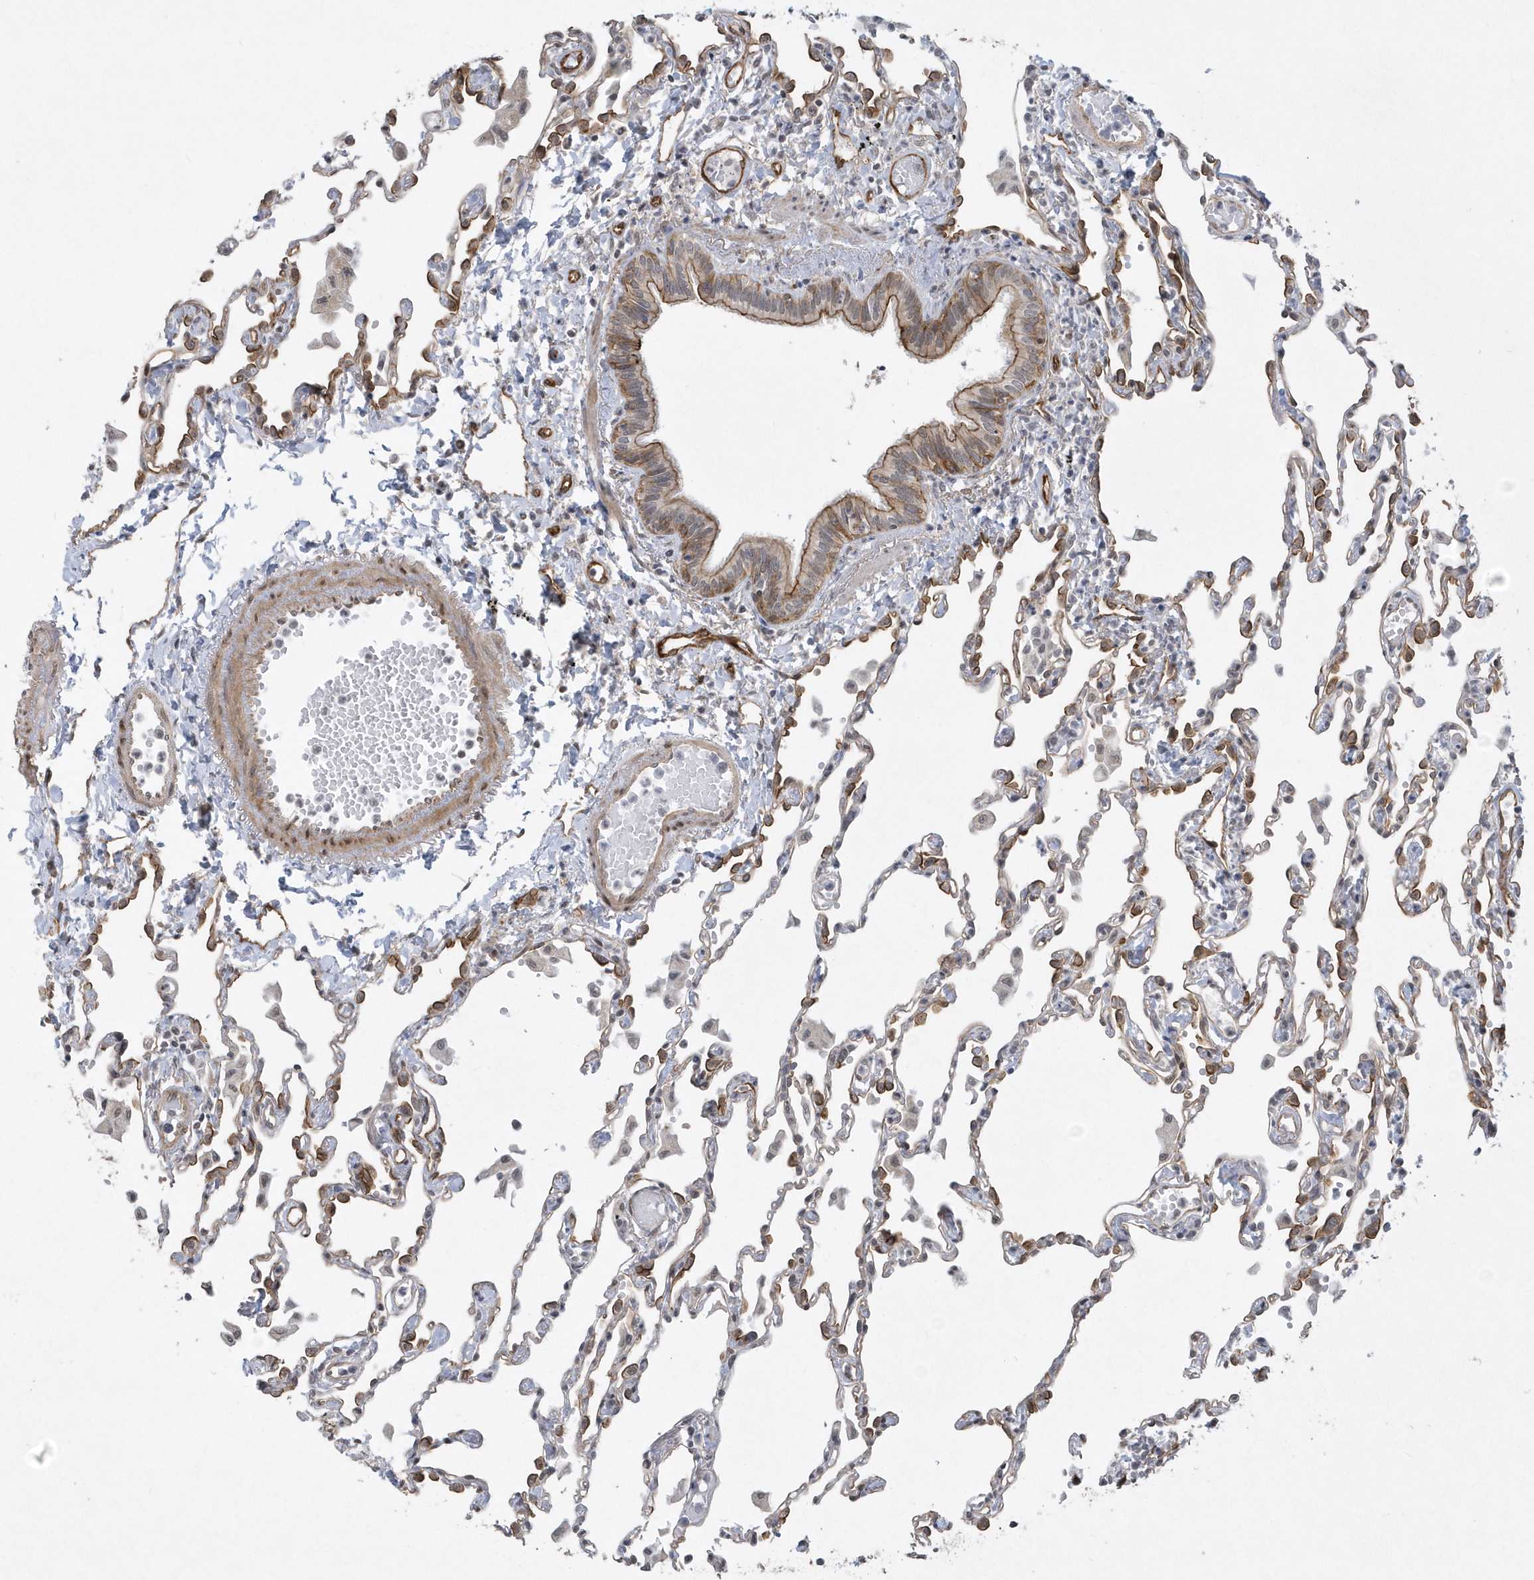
{"staining": {"intensity": "negative", "quantity": "none", "location": "none"}, "tissue": "lung", "cell_type": "Alveolar cells", "image_type": "normal", "snomed": [{"axis": "morphology", "description": "Normal tissue, NOS"}, {"axis": "topography", "description": "Bronchus"}, {"axis": "topography", "description": "Lung"}], "caption": "Immunohistochemical staining of normal lung shows no significant positivity in alveolar cells.", "gene": "RAI14", "patient": {"sex": "female", "age": 49}}